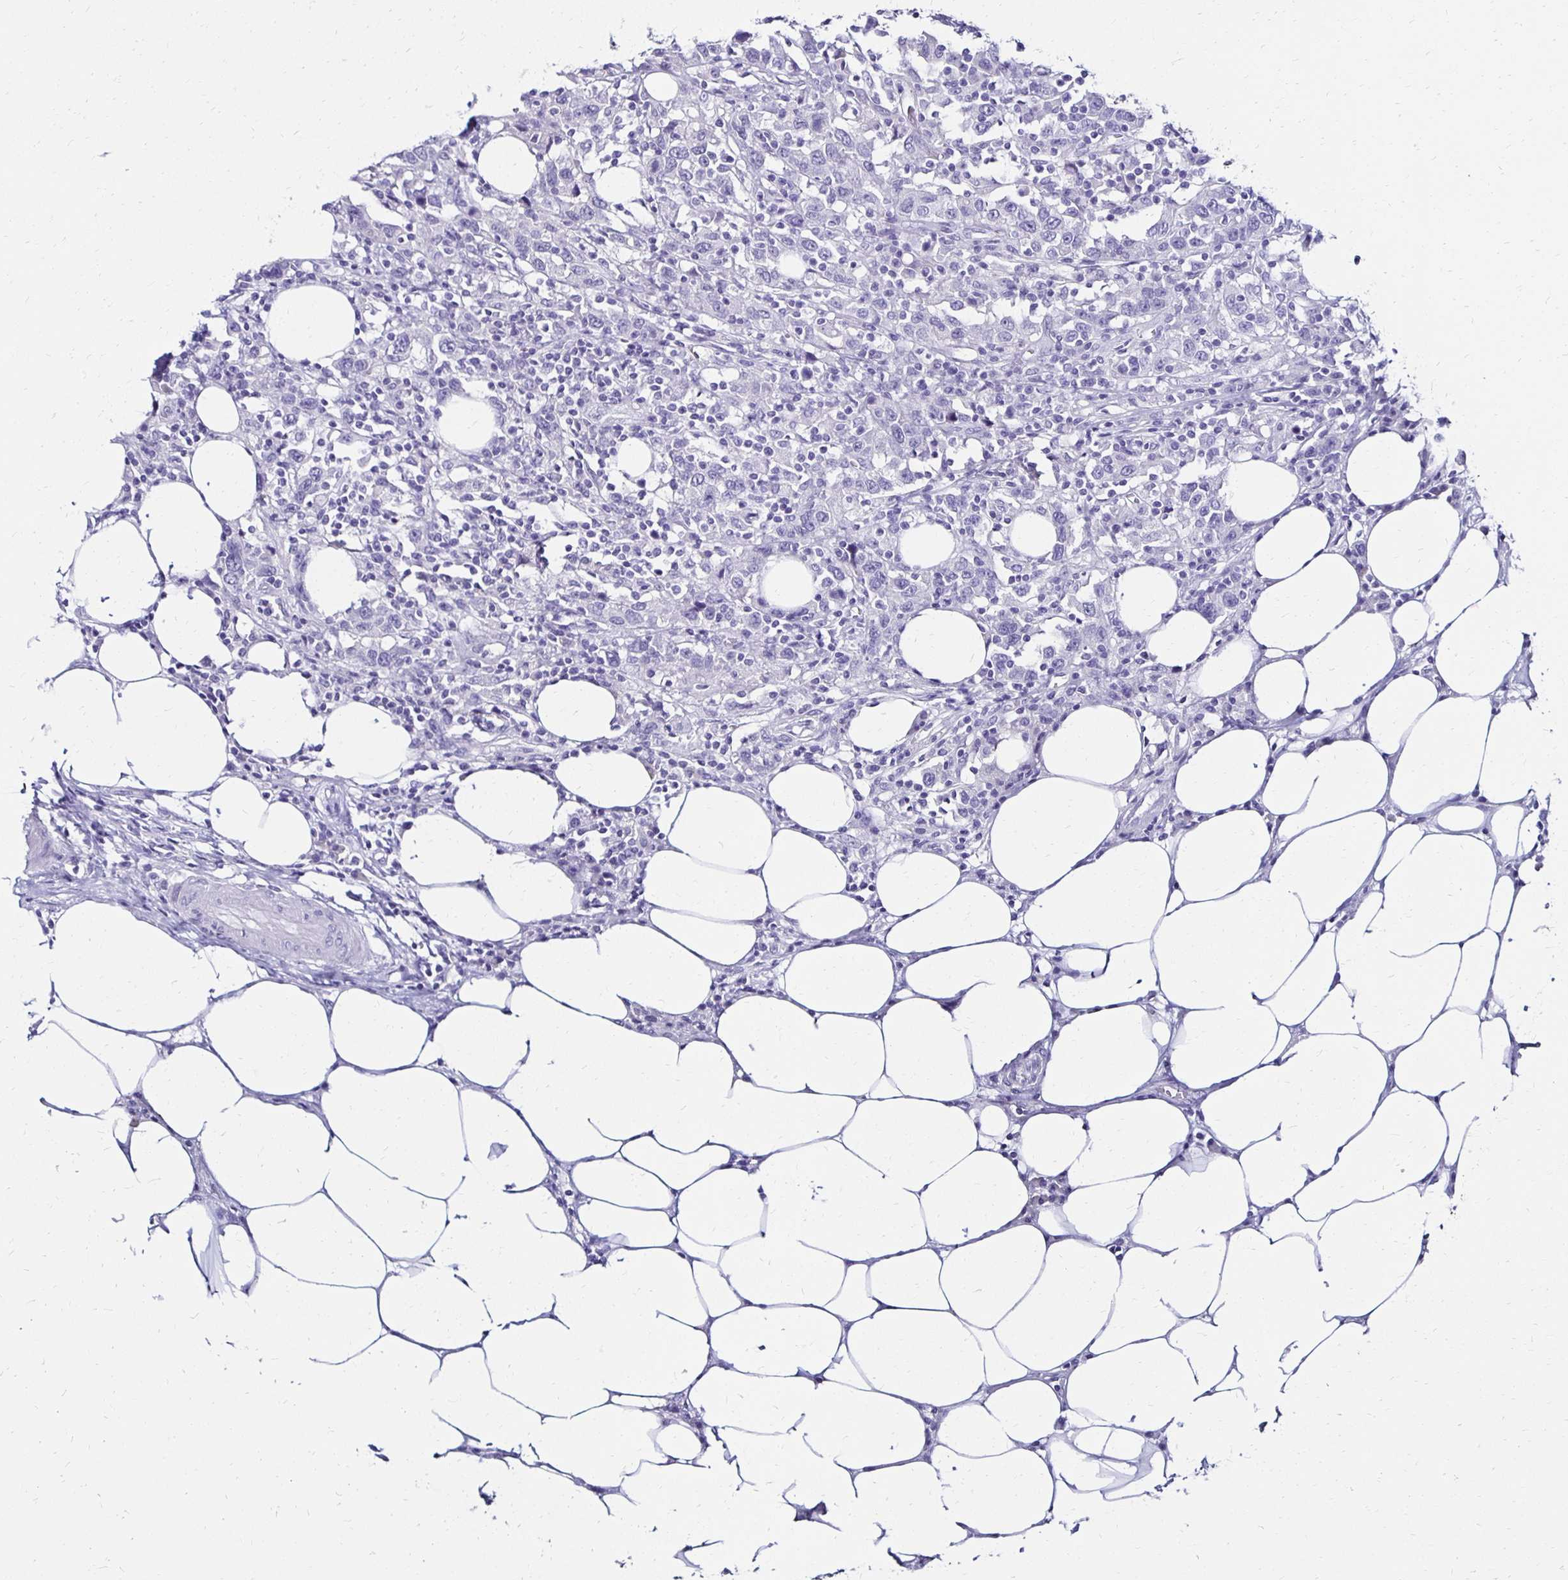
{"staining": {"intensity": "negative", "quantity": "none", "location": "none"}, "tissue": "urothelial cancer", "cell_type": "Tumor cells", "image_type": "cancer", "snomed": [{"axis": "morphology", "description": "Urothelial carcinoma, High grade"}, {"axis": "topography", "description": "Urinary bladder"}], "caption": "Immunohistochemistry (IHC) micrograph of urothelial cancer stained for a protein (brown), which reveals no positivity in tumor cells.", "gene": "KCNT1", "patient": {"sex": "male", "age": 61}}